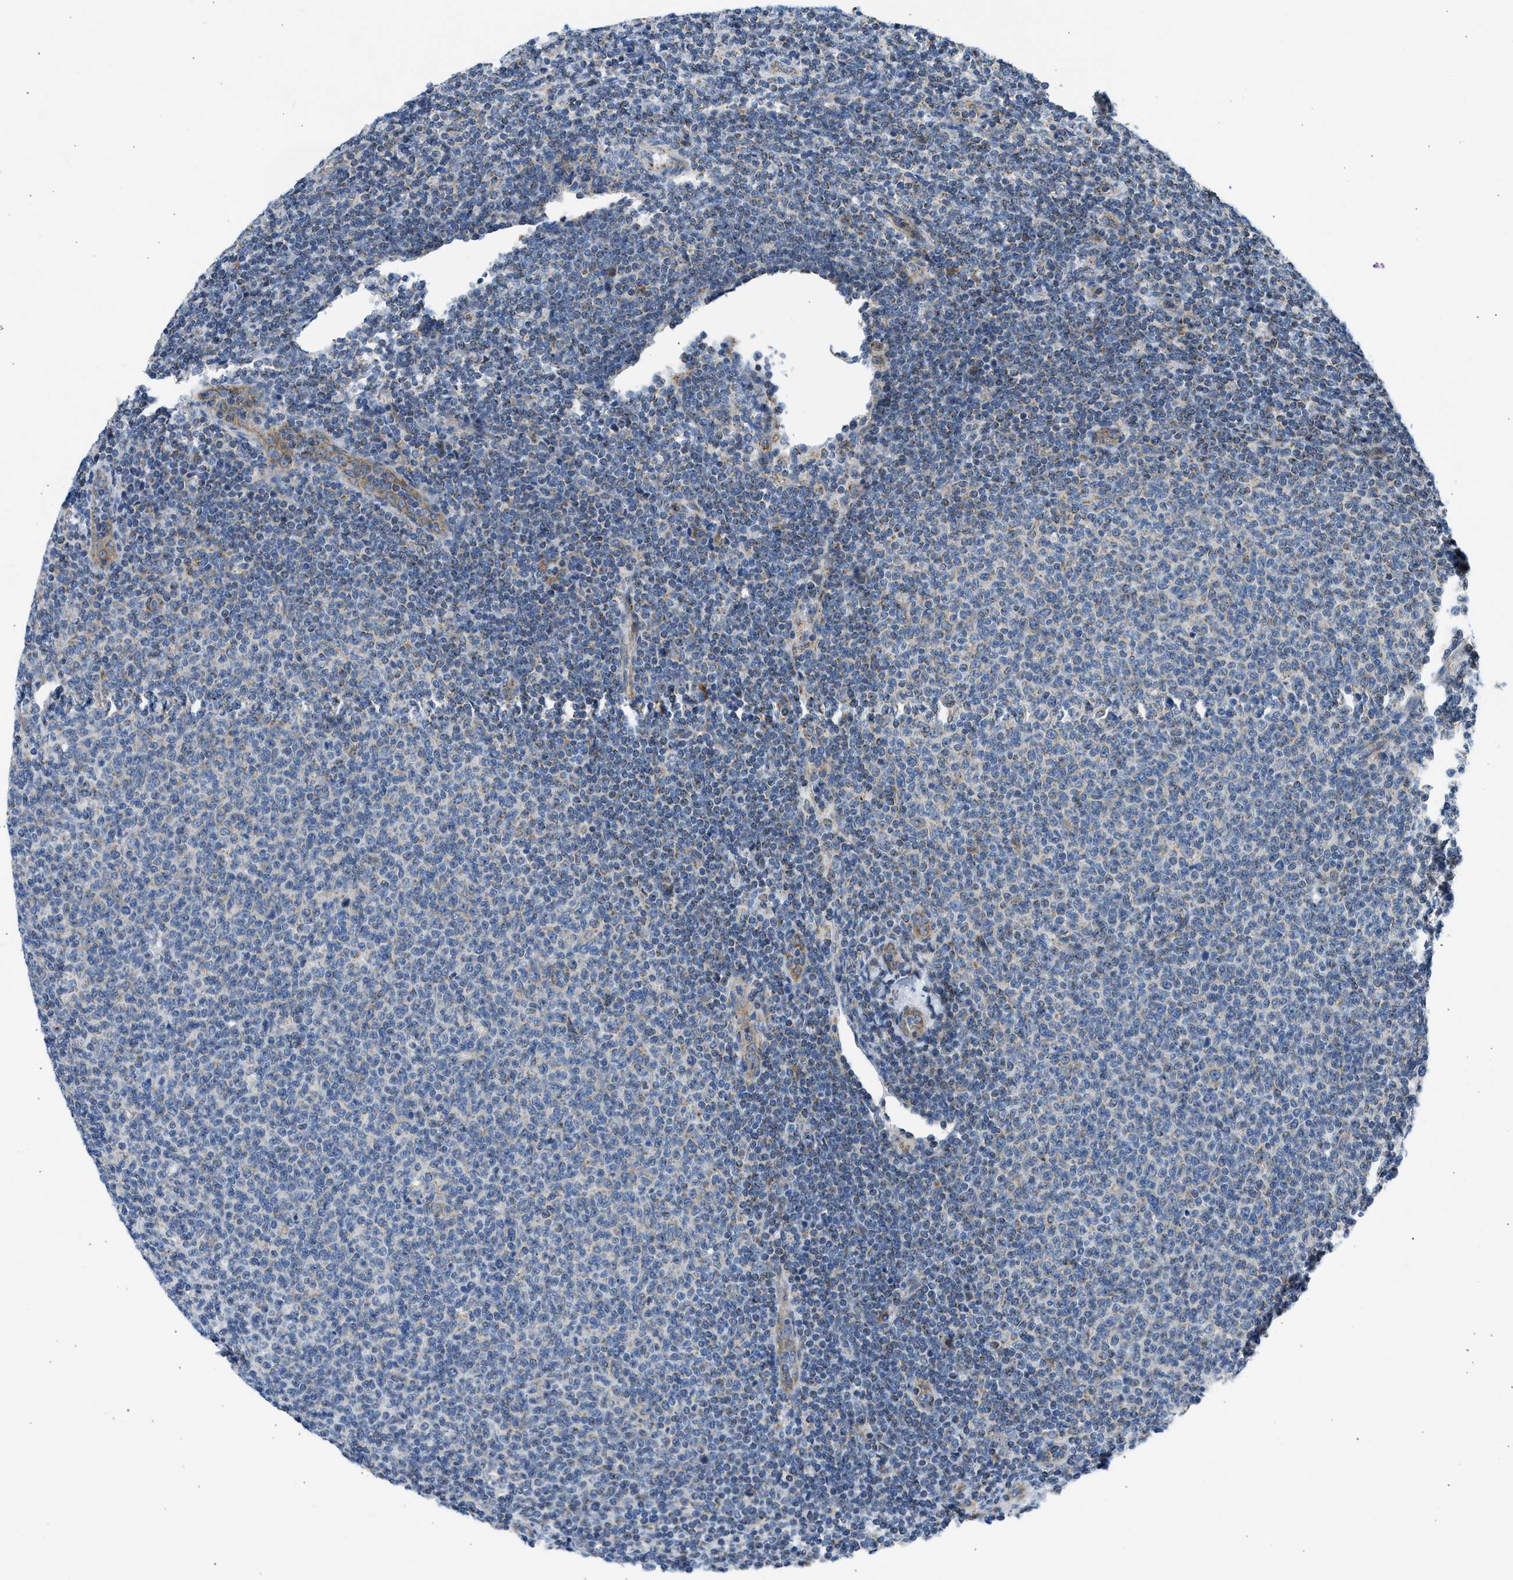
{"staining": {"intensity": "weak", "quantity": "<25%", "location": "cytoplasmic/membranous"}, "tissue": "lymphoma", "cell_type": "Tumor cells", "image_type": "cancer", "snomed": [{"axis": "morphology", "description": "Malignant lymphoma, non-Hodgkin's type, Low grade"}, {"axis": "topography", "description": "Lymph node"}], "caption": "An immunohistochemistry (IHC) image of lymphoma is shown. There is no staining in tumor cells of lymphoma.", "gene": "CAMKK2", "patient": {"sex": "male", "age": 66}}